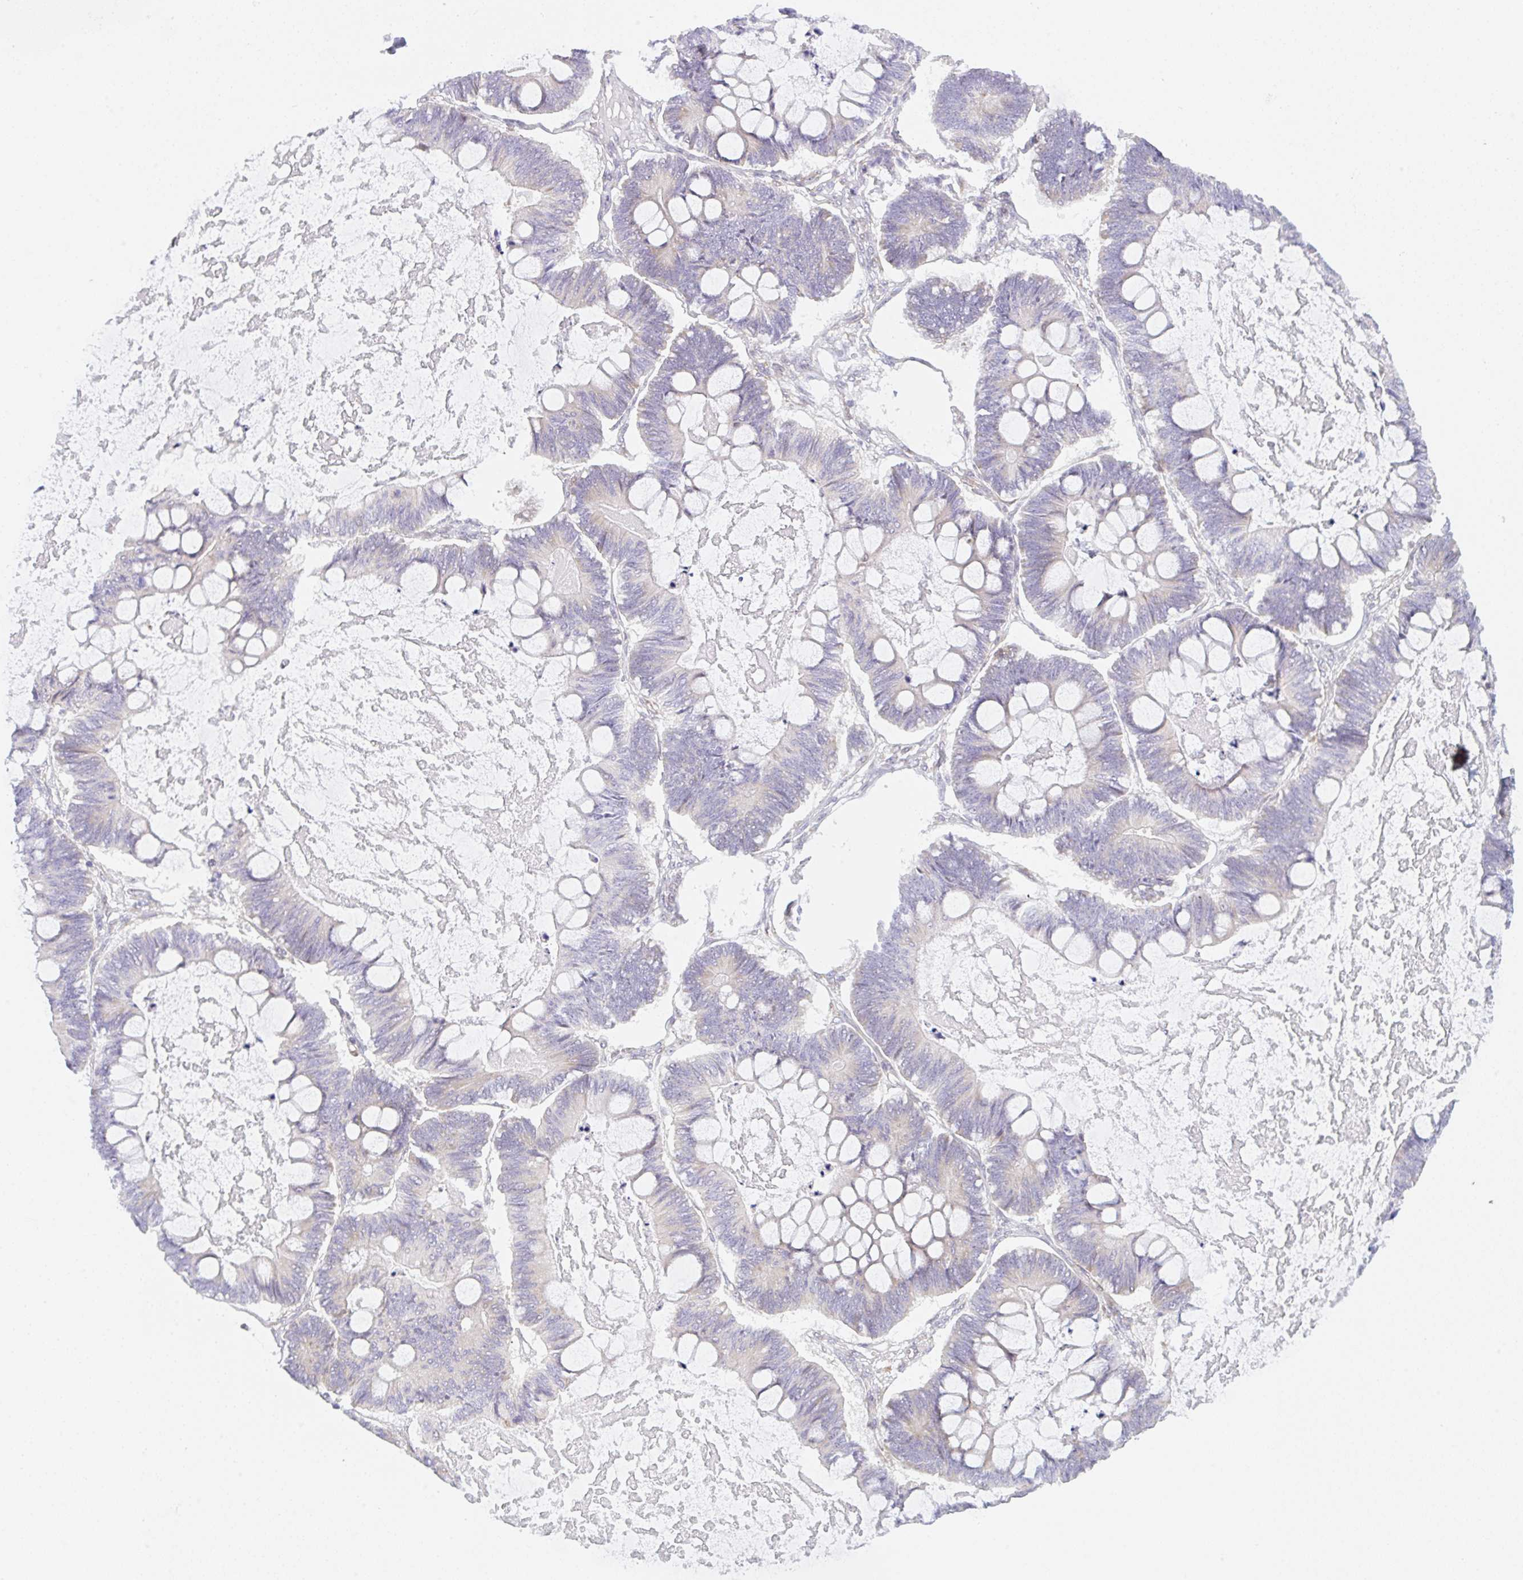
{"staining": {"intensity": "negative", "quantity": "none", "location": "none"}, "tissue": "ovarian cancer", "cell_type": "Tumor cells", "image_type": "cancer", "snomed": [{"axis": "morphology", "description": "Cystadenocarcinoma, mucinous, NOS"}, {"axis": "topography", "description": "Ovary"}], "caption": "The micrograph displays no significant expression in tumor cells of ovarian mucinous cystadenocarcinoma. The staining was performed using DAB (3,3'-diaminobenzidine) to visualize the protein expression in brown, while the nuclei were stained in blue with hematoxylin (Magnification: 20x).", "gene": "TBPL2", "patient": {"sex": "female", "age": 61}}